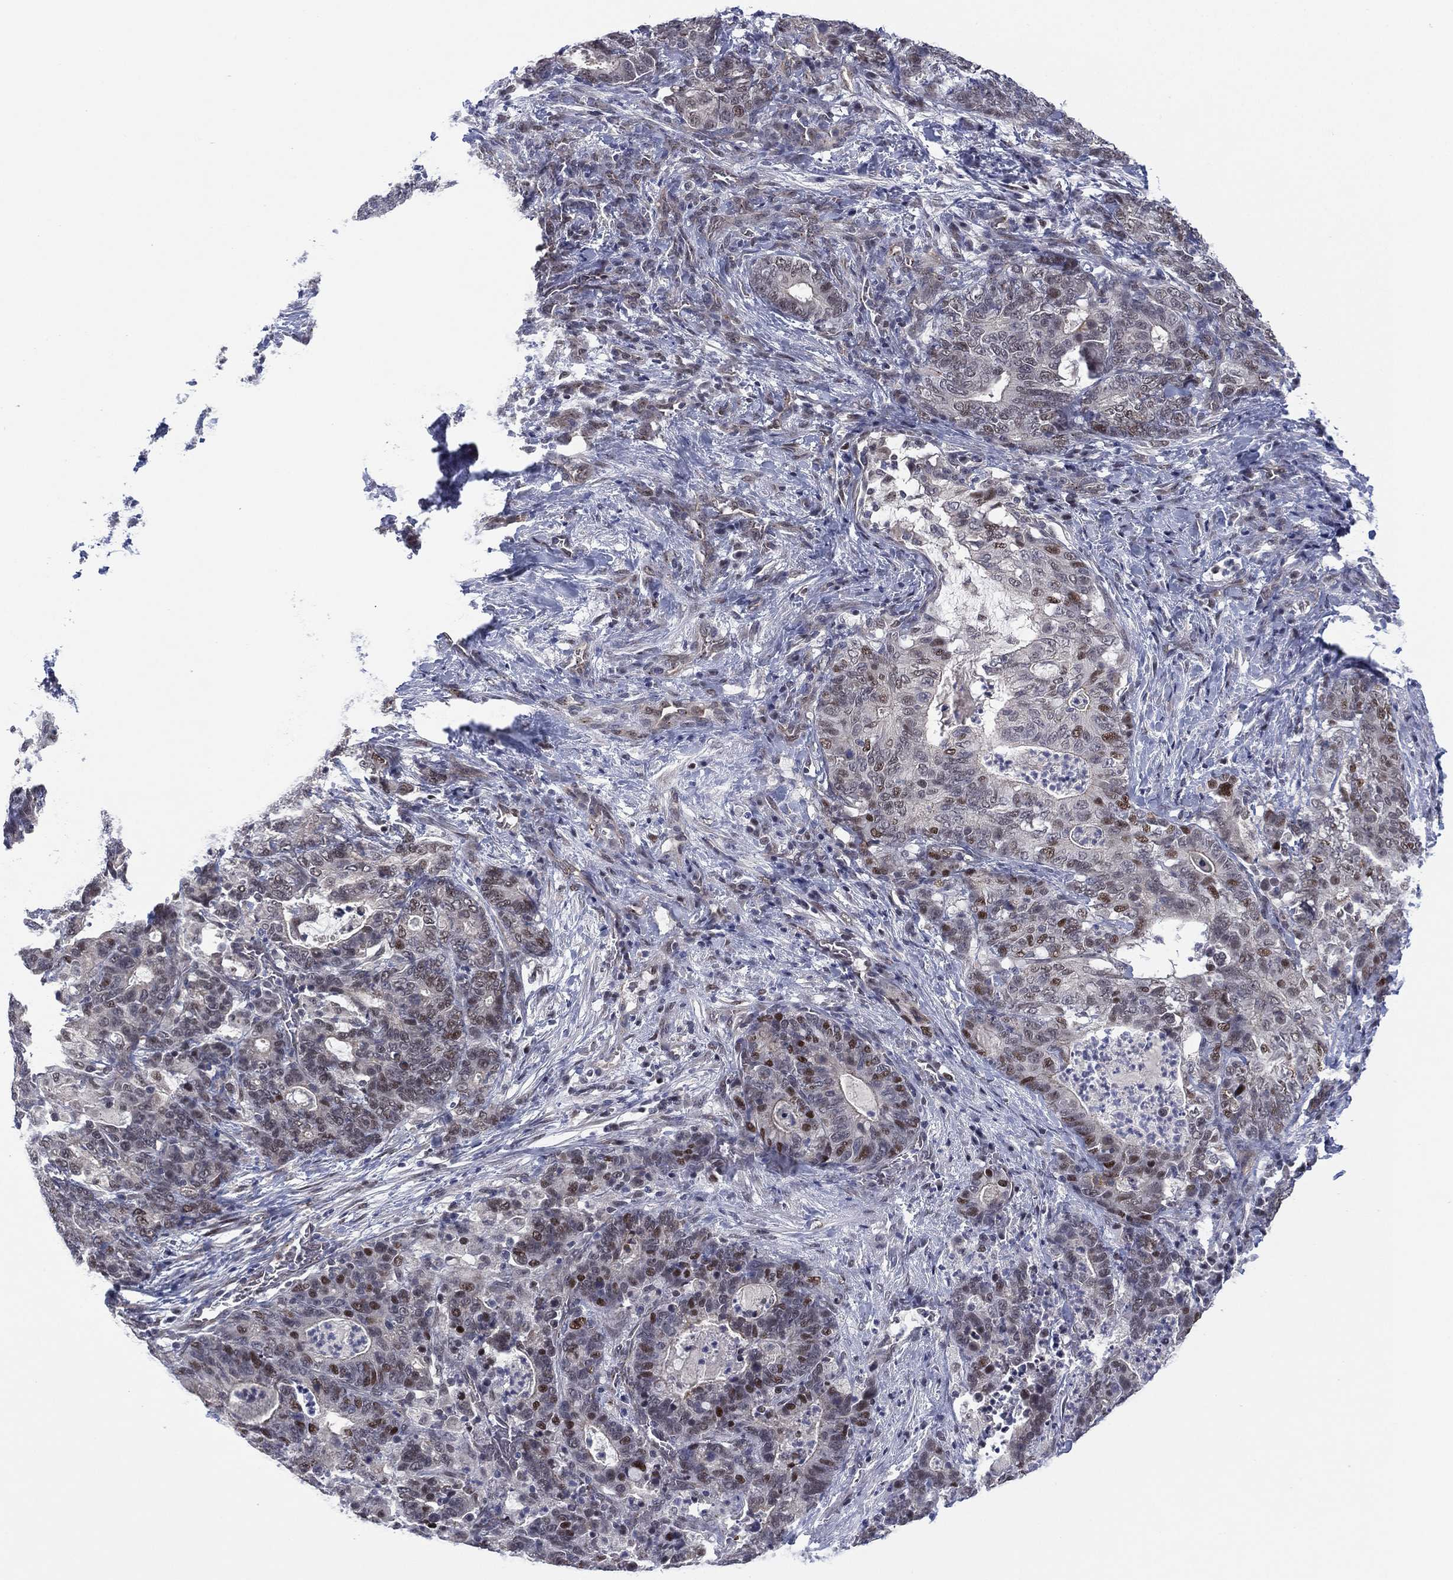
{"staining": {"intensity": "moderate", "quantity": "<25%", "location": "nuclear"}, "tissue": "stomach cancer", "cell_type": "Tumor cells", "image_type": "cancer", "snomed": [{"axis": "morphology", "description": "Normal tissue, NOS"}, {"axis": "morphology", "description": "Adenocarcinoma, NOS"}, {"axis": "topography", "description": "Stomach"}], "caption": "Stomach cancer stained with IHC reveals moderate nuclear expression in approximately <25% of tumor cells.", "gene": "GSE1", "patient": {"sex": "female", "age": 64}}